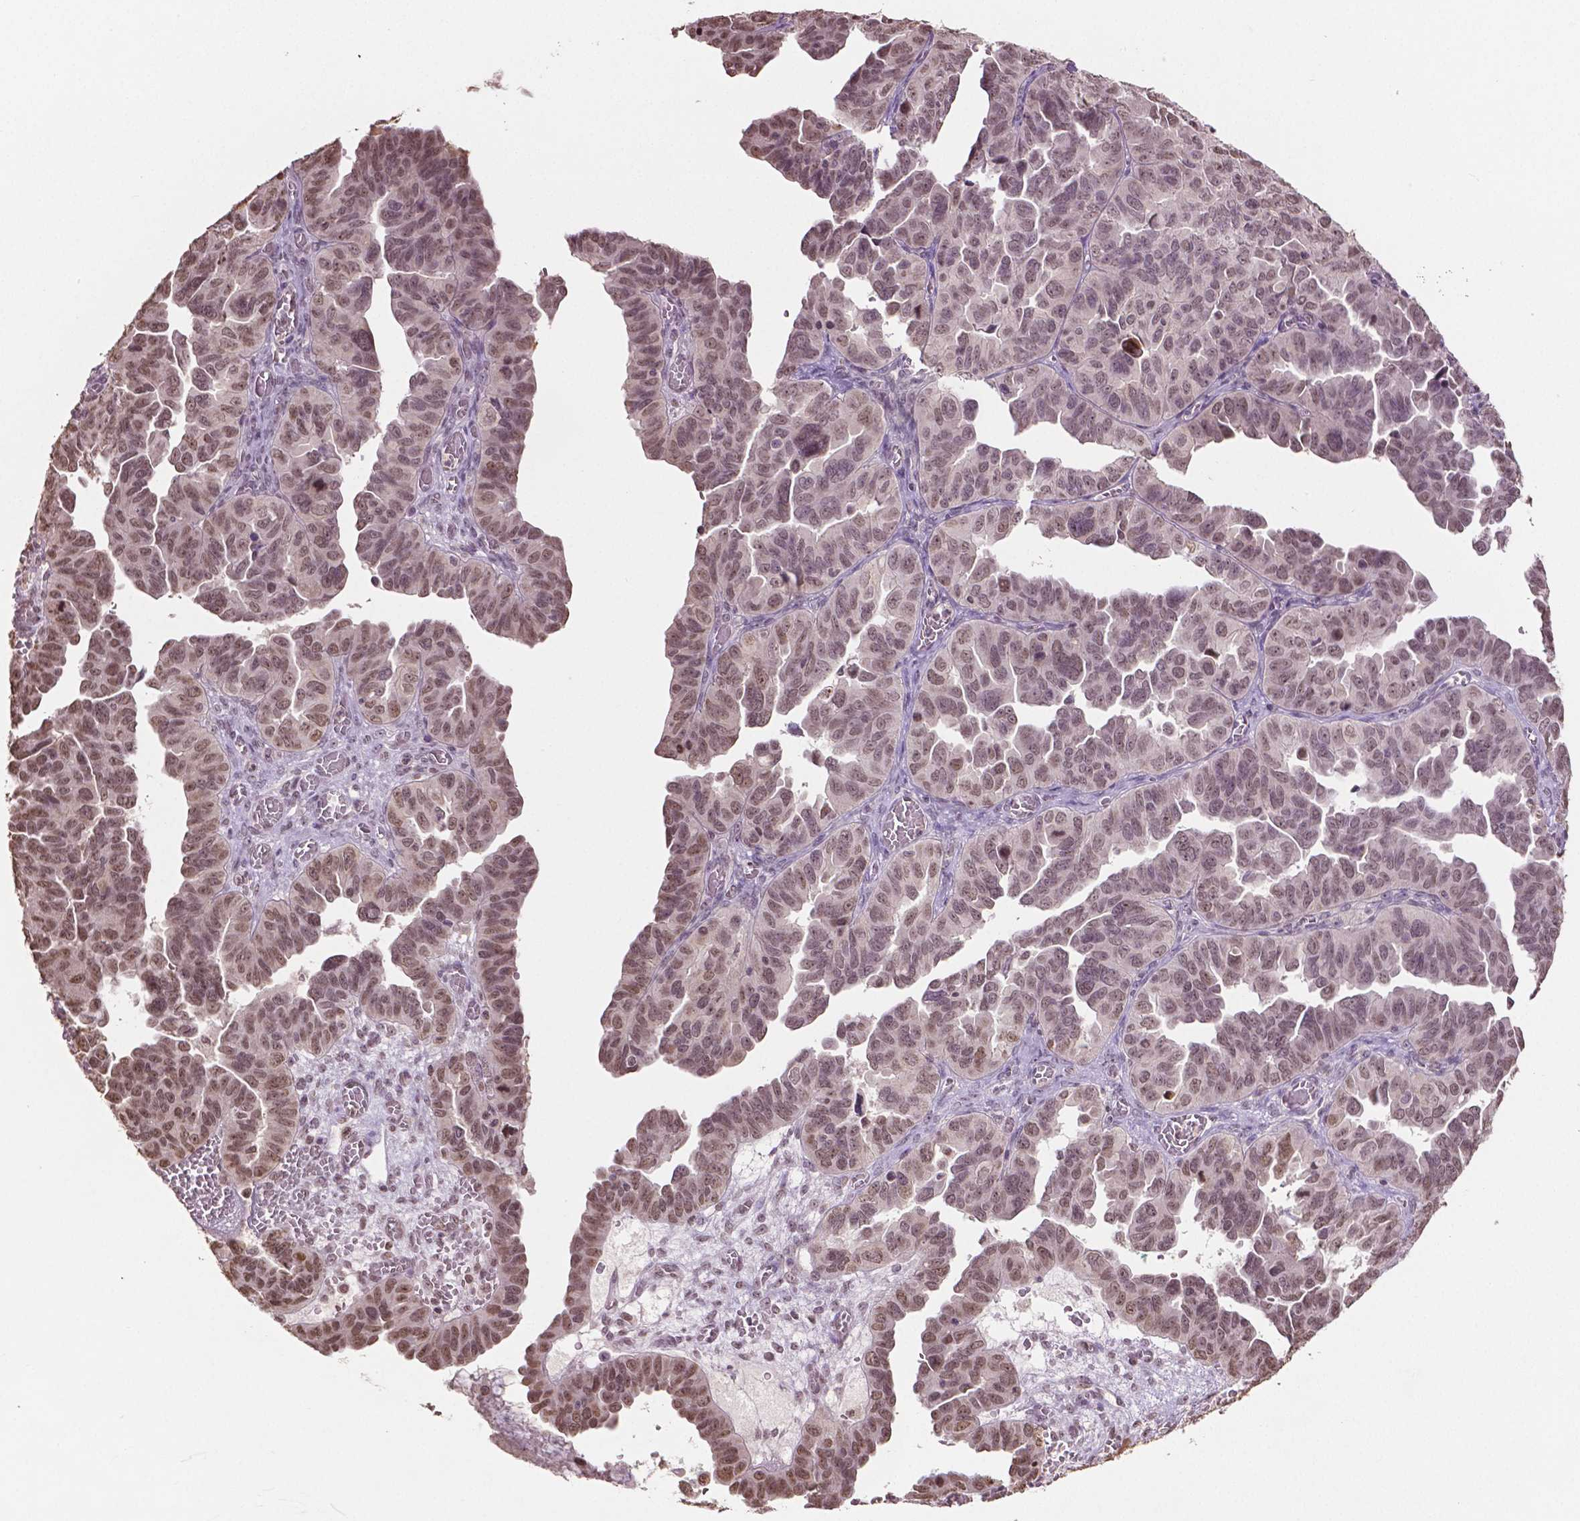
{"staining": {"intensity": "moderate", "quantity": ">75%", "location": "nuclear"}, "tissue": "ovarian cancer", "cell_type": "Tumor cells", "image_type": "cancer", "snomed": [{"axis": "morphology", "description": "Cystadenocarcinoma, serous, NOS"}, {"axis": "topography", "description": "Ovary"}], "caption": "This image exhibits IHC staining of ovarian cancer, with medium moderate nuclear staining in about >75% of tumor cells.", "gene": "DEK", "patient": {"sex": "female", "age": 64}}